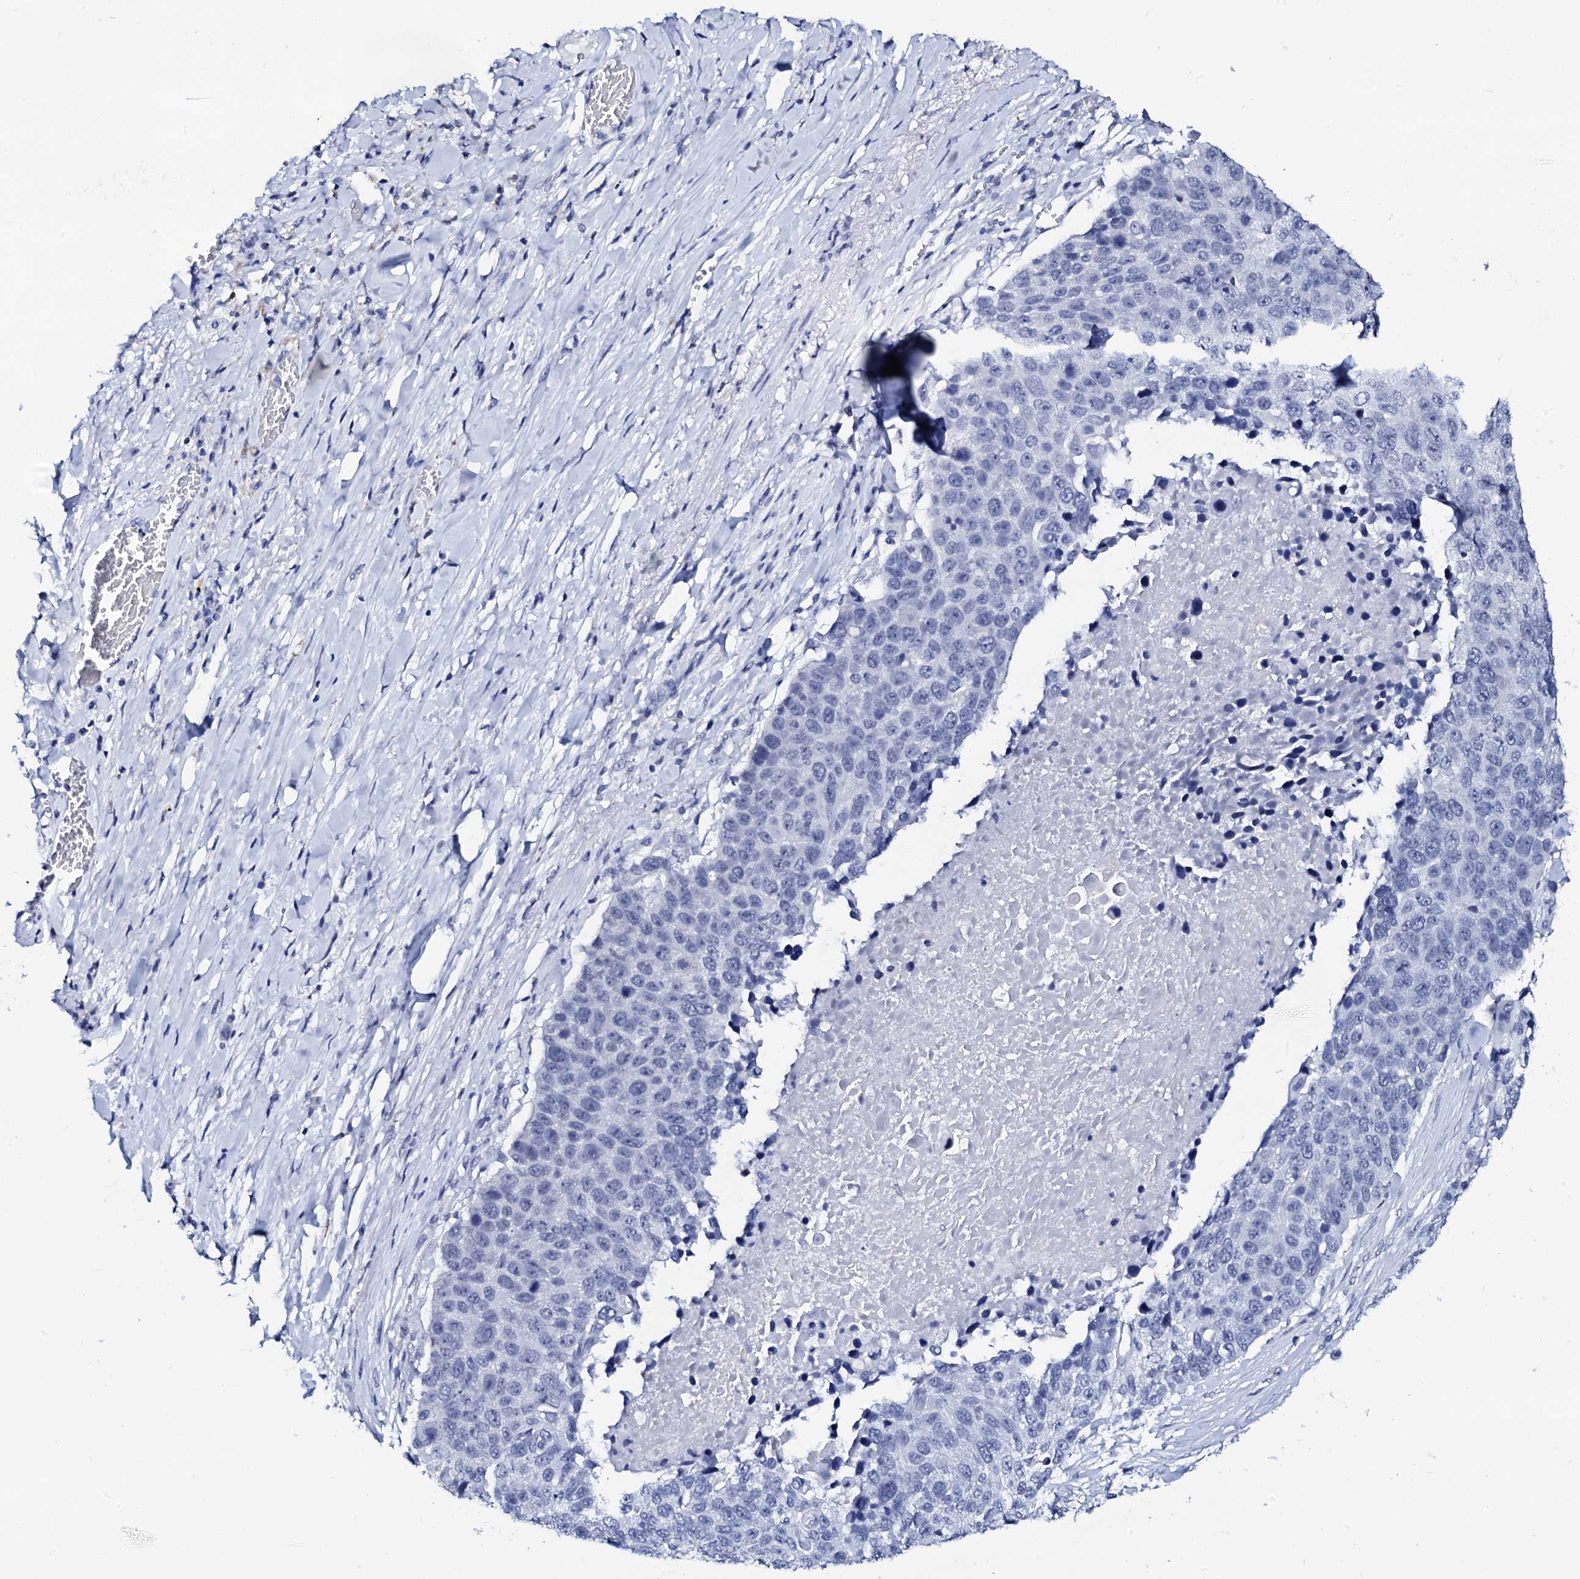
{"staining": {"intensity": "negative", "quantity": "none", "location": "none"}, "tissue": "lung cancer", "cell_type": "Tumor cells", "image_type": "cancer", "snomed": [{"axis": "morphology", "description": "Normal tissue, NOS"}, {"axis": "morphology", "description": "Squamous cell carcinoma, NOS"}, {"axis": "topography", "description": "Lymph node"}, {"axis": "topography", "description": "Lung"}], "caption": "The IHC image has no significant expression in tumor cells of lung cancer tissue. The staining was performed using DAB to visualize the protein expression in brown, while the nuclei were stained in blue with hematoxylin (Magnification: 20x).", "gene": "SPATA19", "patient": {"sex": "male", "age": 66}}